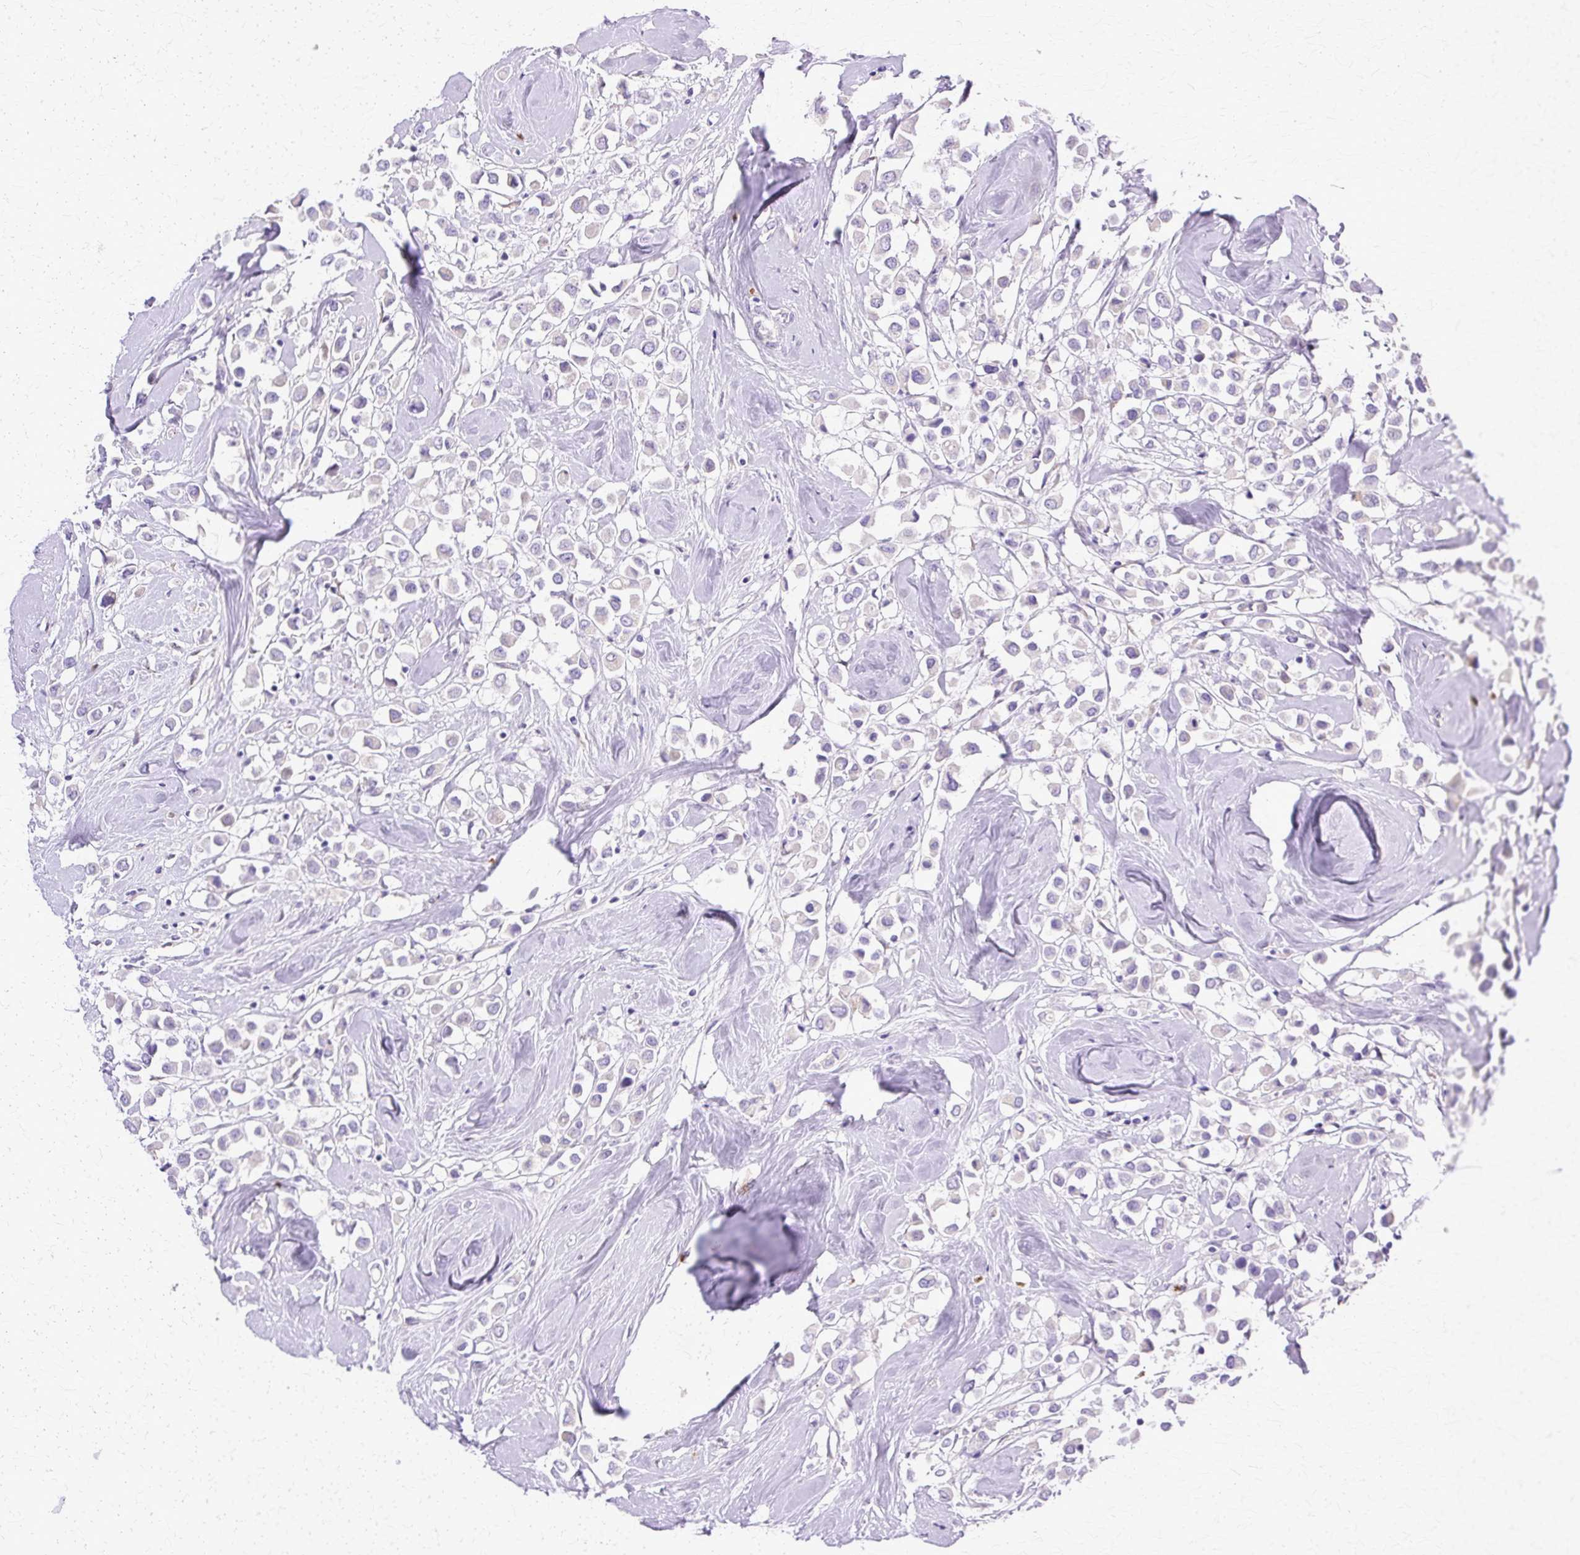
{"staining": {"intensity": "negative", "quantity": "none", "location": "none"}, "tissue": "breast cancer", "cell_type": "Tumor cells", "image_type": "cancer", "snomed": [{"axis": "morphology", "description": "Duct carcinoma"}, {"axis": "topography", "description": "Breast"}], "caption": "Immunohistochemistry photomicrograph of neoplastic tissue: human breast intraductal carcinoma stained with DAB (3,3'-diaminobenzidine) shows no significant protein expression in tumor cells.", "gene": "TBC1D3G", "patient": {"sex": "female", "age": 61}}